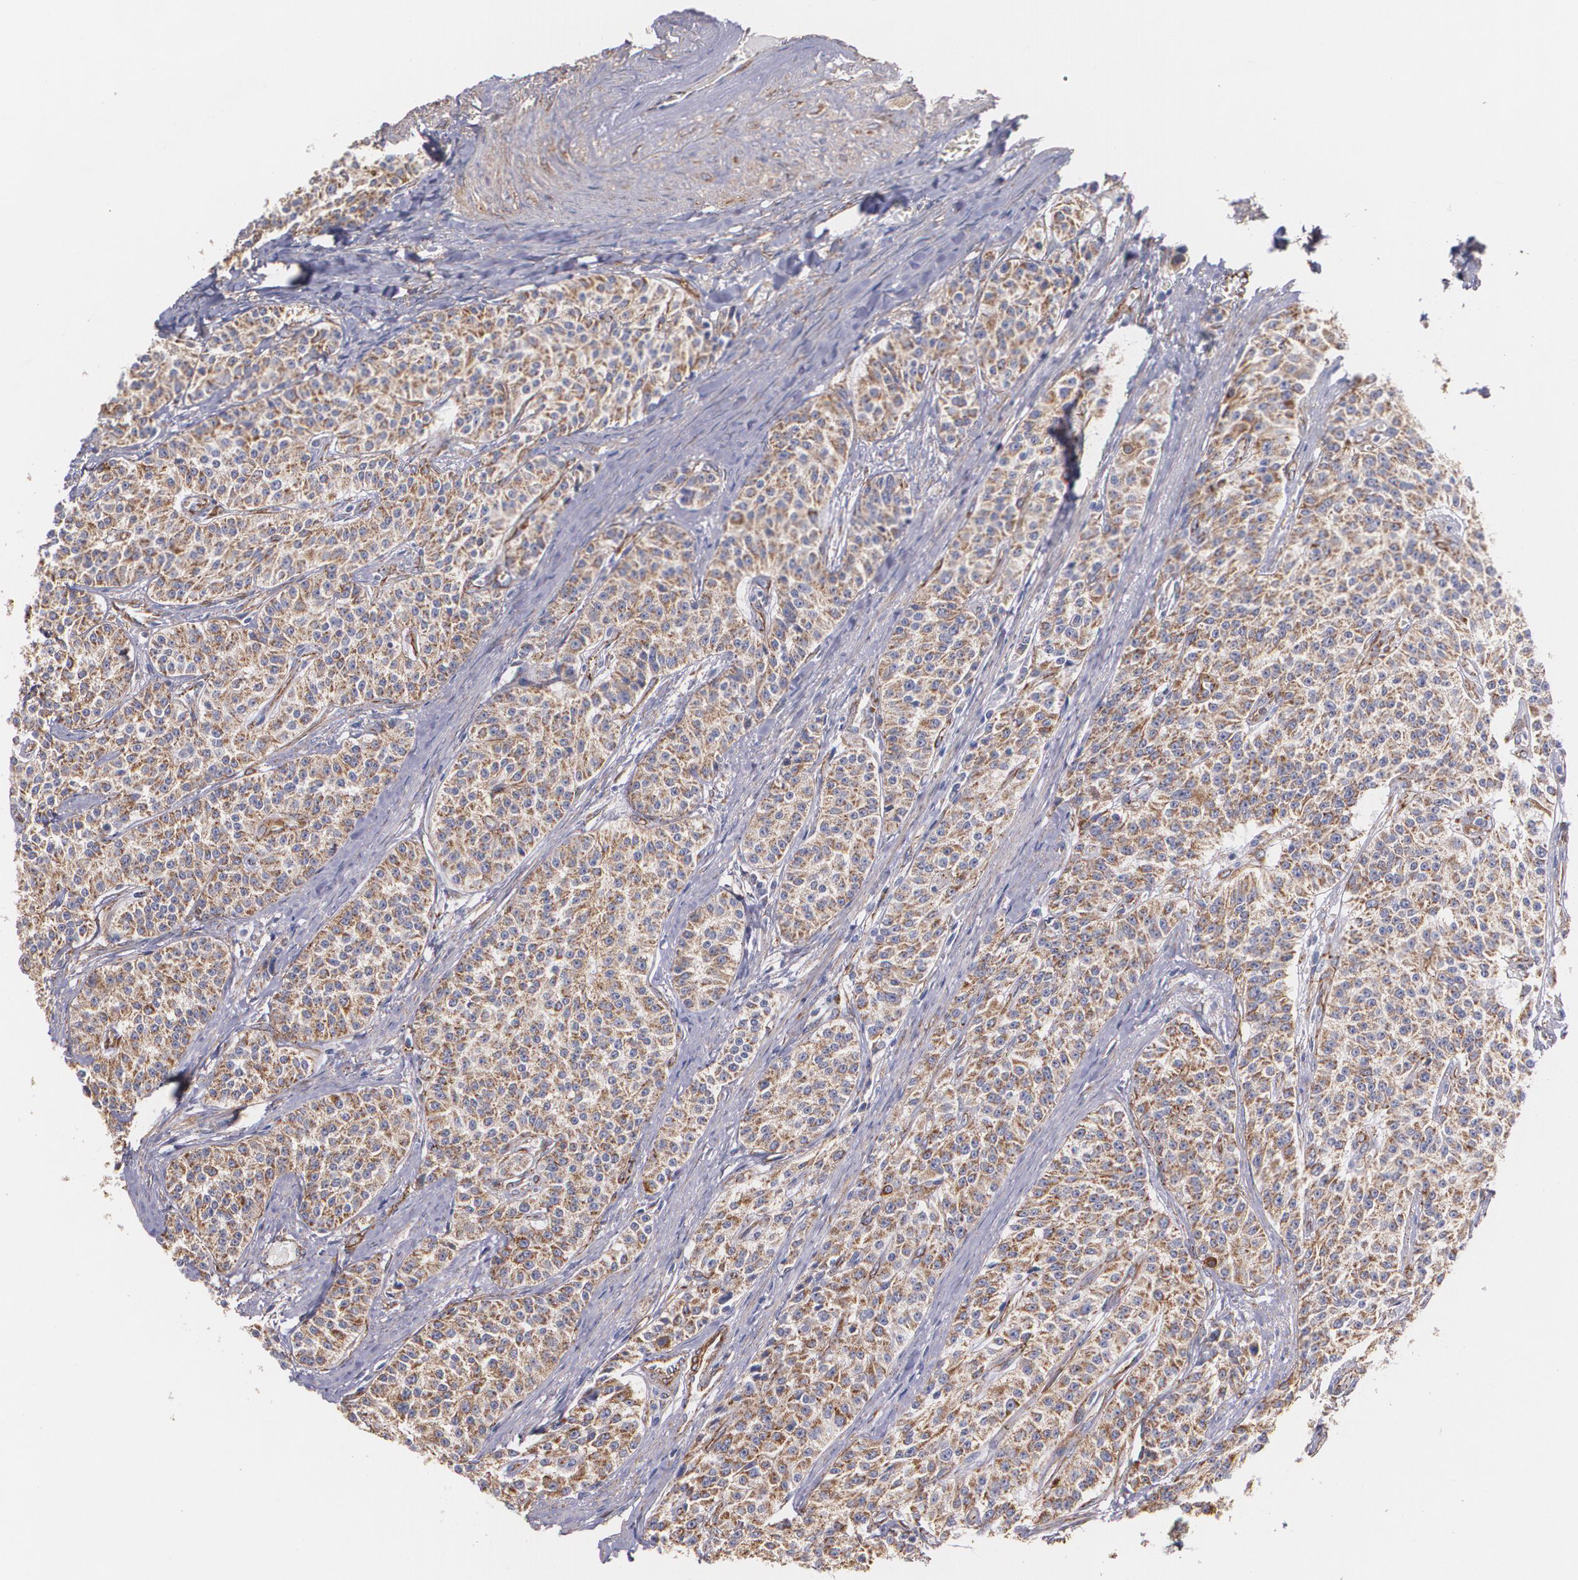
{"staining": {"intensity": "moderate", "quantity": ">75%", "location": "cytoplasmic/membranous"}, "tissue": "carcinoid", "cell_type": "Tumor cells", "image_type": "cancer", "snomed": [{"axis": "morphology", "description": "Carcinoid, malignant, NOS"}, {"axis": "topography", "description": "Stomach"}], "caption": "Protein staining shows moderate cytoplasmic/membranous positivity in approximately >75% of tumor cells in carcinoid.", "gene": "TJP1", "patient": {"sex": "female", "age": 76}}